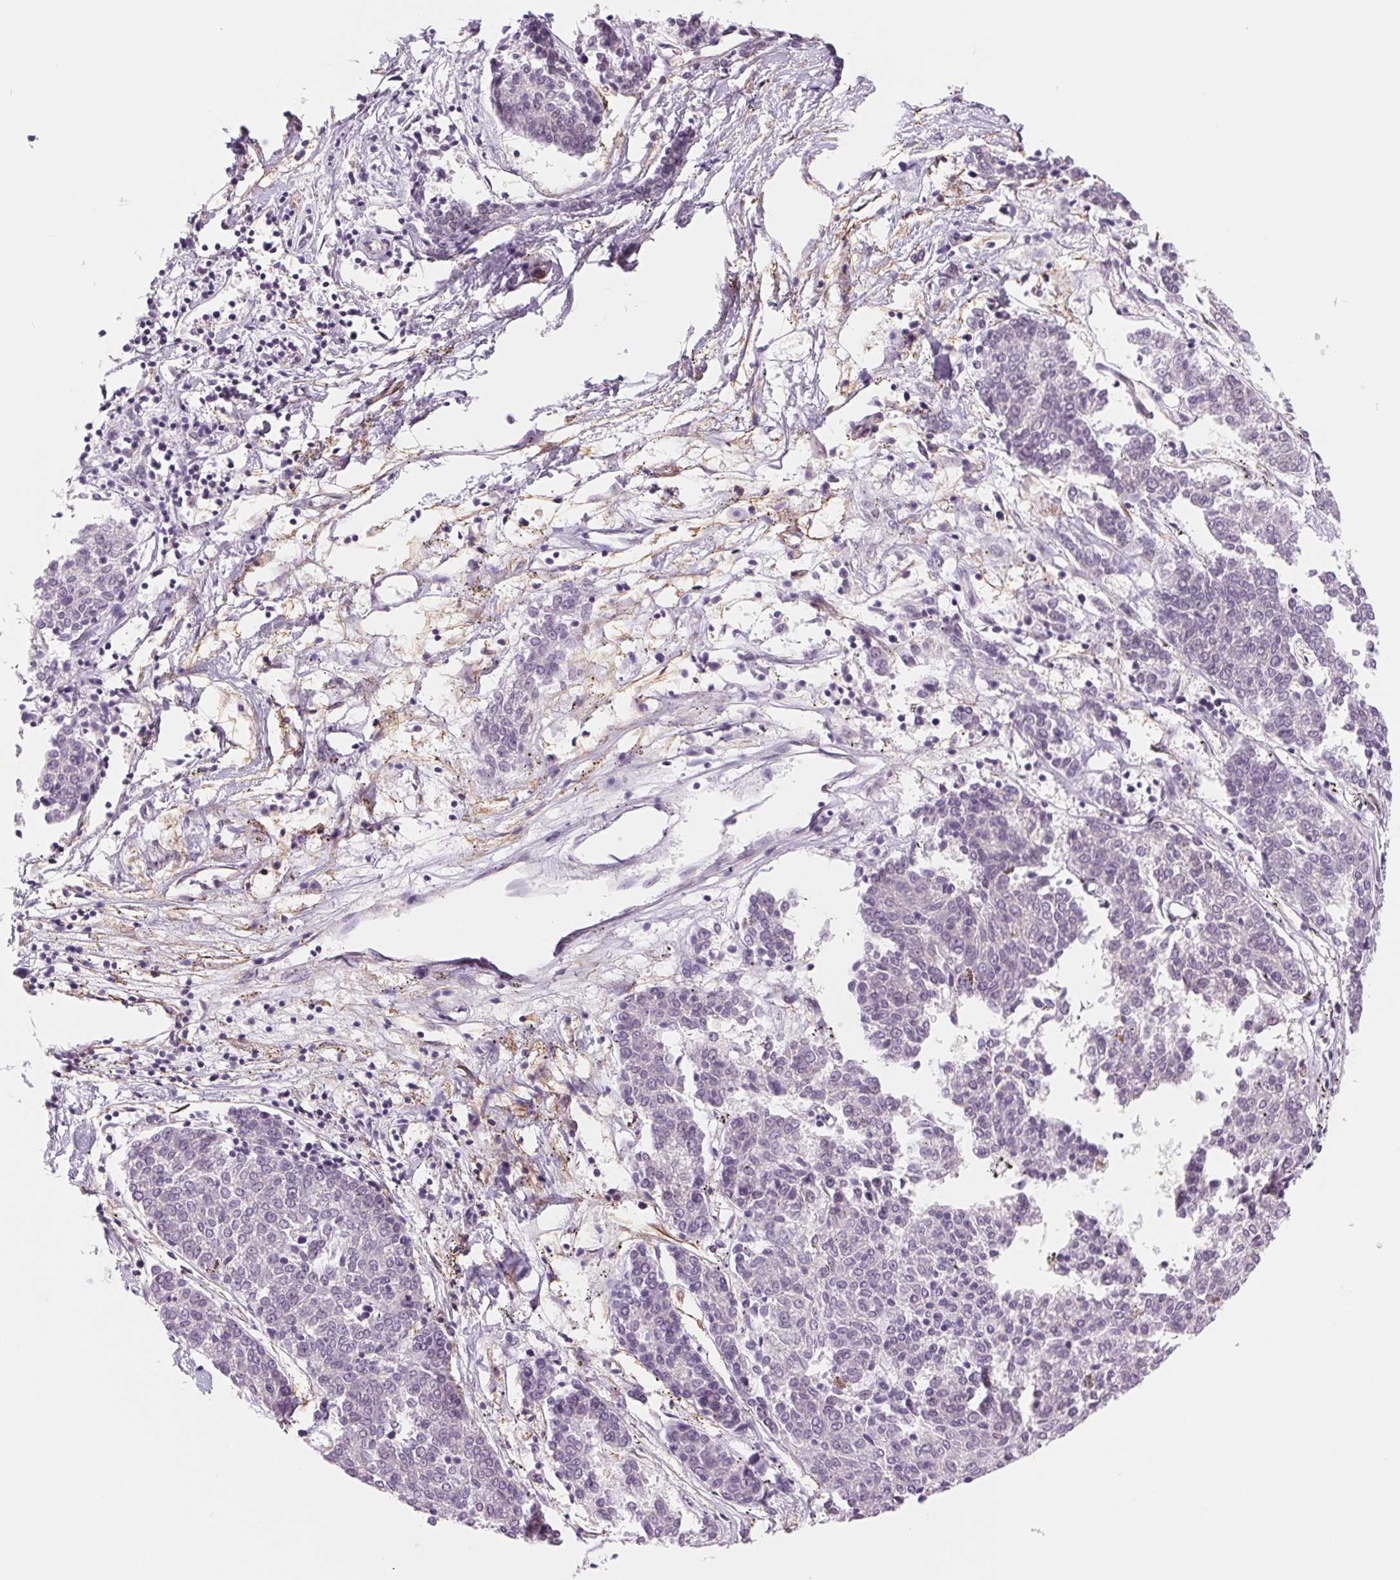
{"staining": {"intensity": "negative", "quantity": "none", "location": "none"}, "tissue": "melanoma", "cell_type": "Tumor cells", "image_type": "cancer", "snomed": [{"axis": "morphology", "description": "Malignant melanoma, NOS"}, {"axis": "topography", "description": "Skin"}], "caption": "Photomicrograph shows no significant protein positivity in tumor cells of malignant melanoma. (Stains: DAB (3,3'-diaminobenzidine) immunohistochemistry (IHC) with hematoxylin counter stain, Microscopy: brightfield microscopy at high magnification).", "gene": "BCAT1", "patient": {"sex": "female", "age": 72}}